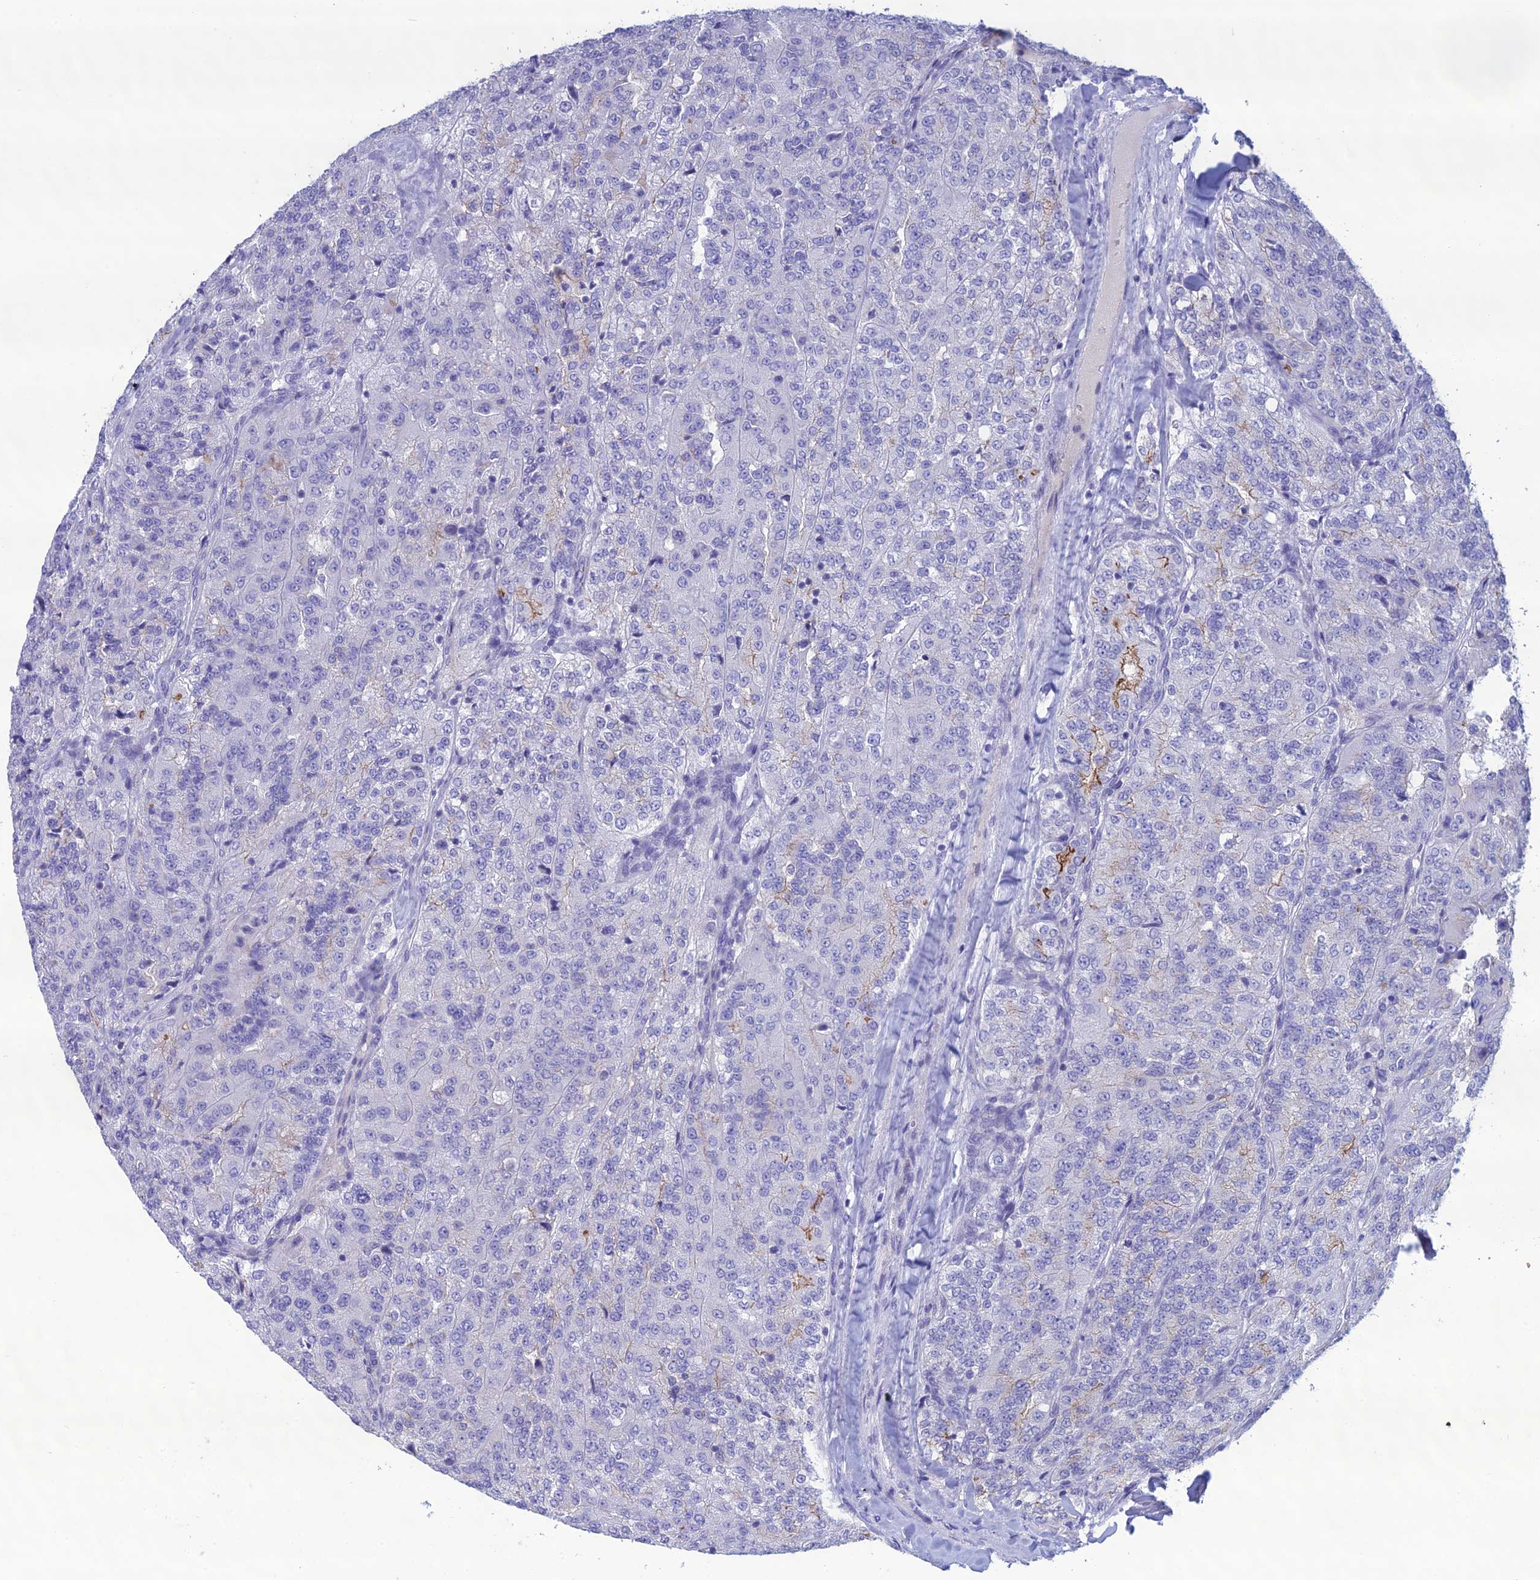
{"staining": {"intensity": "negative", "quantity": "none", "location": "none"}, "tissue": "renal cancer", "cell_type": "Tumor cells", "image_type": "cancer", "snomed": [{"axis": "morphology", "description": "Adenocarcinoma, NOS"}, {"axis": "topography", "description": "Kidney"}], "caption": "Tumor cells are negative for brown protein staining in renal cancer (adenocarcinoma).", "gene": "CRB2", "patient": {"sex": "female", "age": 63}}